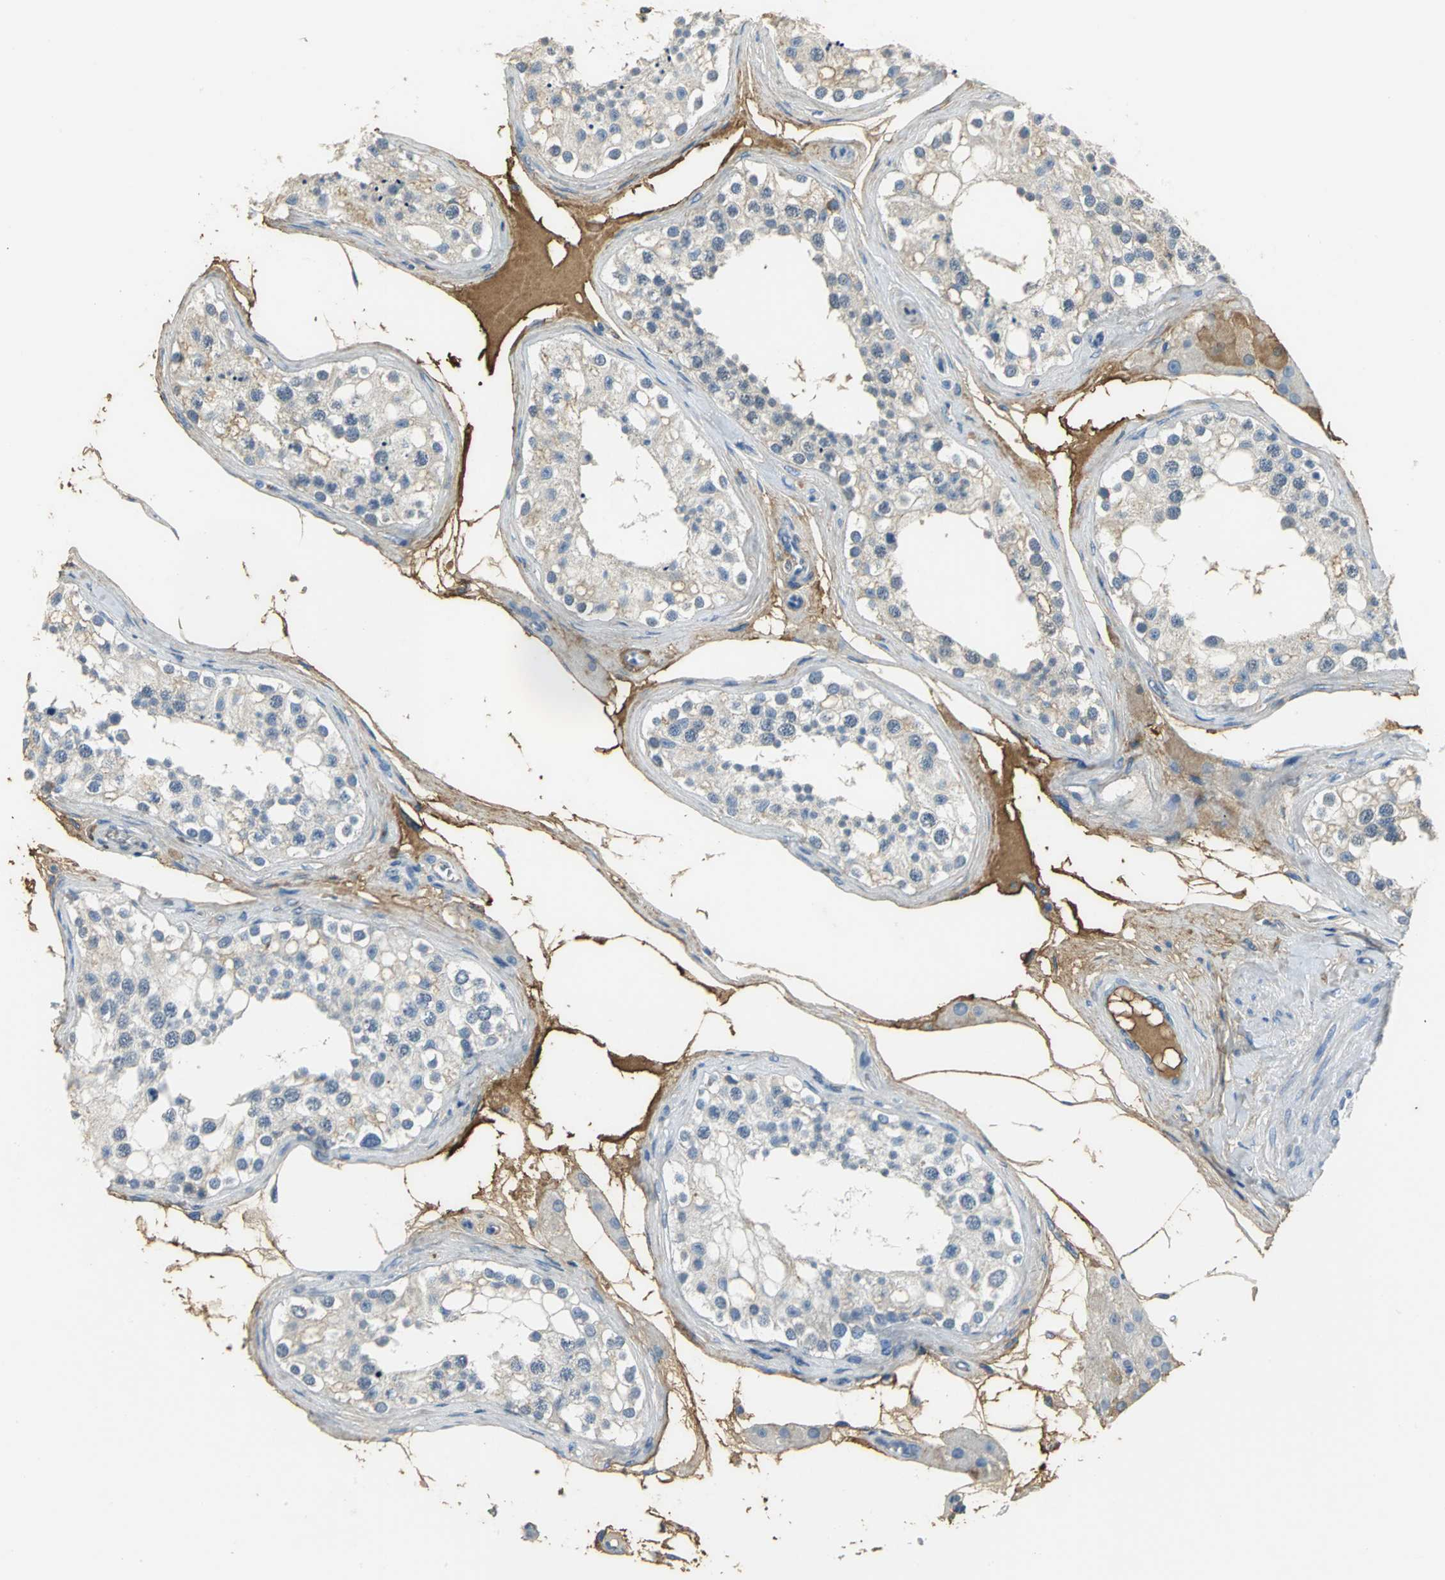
{"staining": {"intensity": "weak", "quantity": "25%-75%", "location": "cytoplasmic/membranous"}, "tissue": "testis", "cell_type": "Cells in seminiferous ducts", "image_type": "normal", "snomed": [{"axis": "morphology", "description": "Normal tissue, NOS"}, {"axis": "topography", "description": "Testis"}], "caption": "Immunohistochemical staining of benign human testis exhibits weak cytoplasmic/membranous protein expression in approximately 25%-75% of cells in seminiferous ducts. The protein of interest is stained brown, and the nuclei are stained in blue (DAB (3,3'-diaminobenzidine) IHC with brightfield microscopy, high magnification).", "gene": "GYG2", "patient": {"sex": "male", "age": 68}}